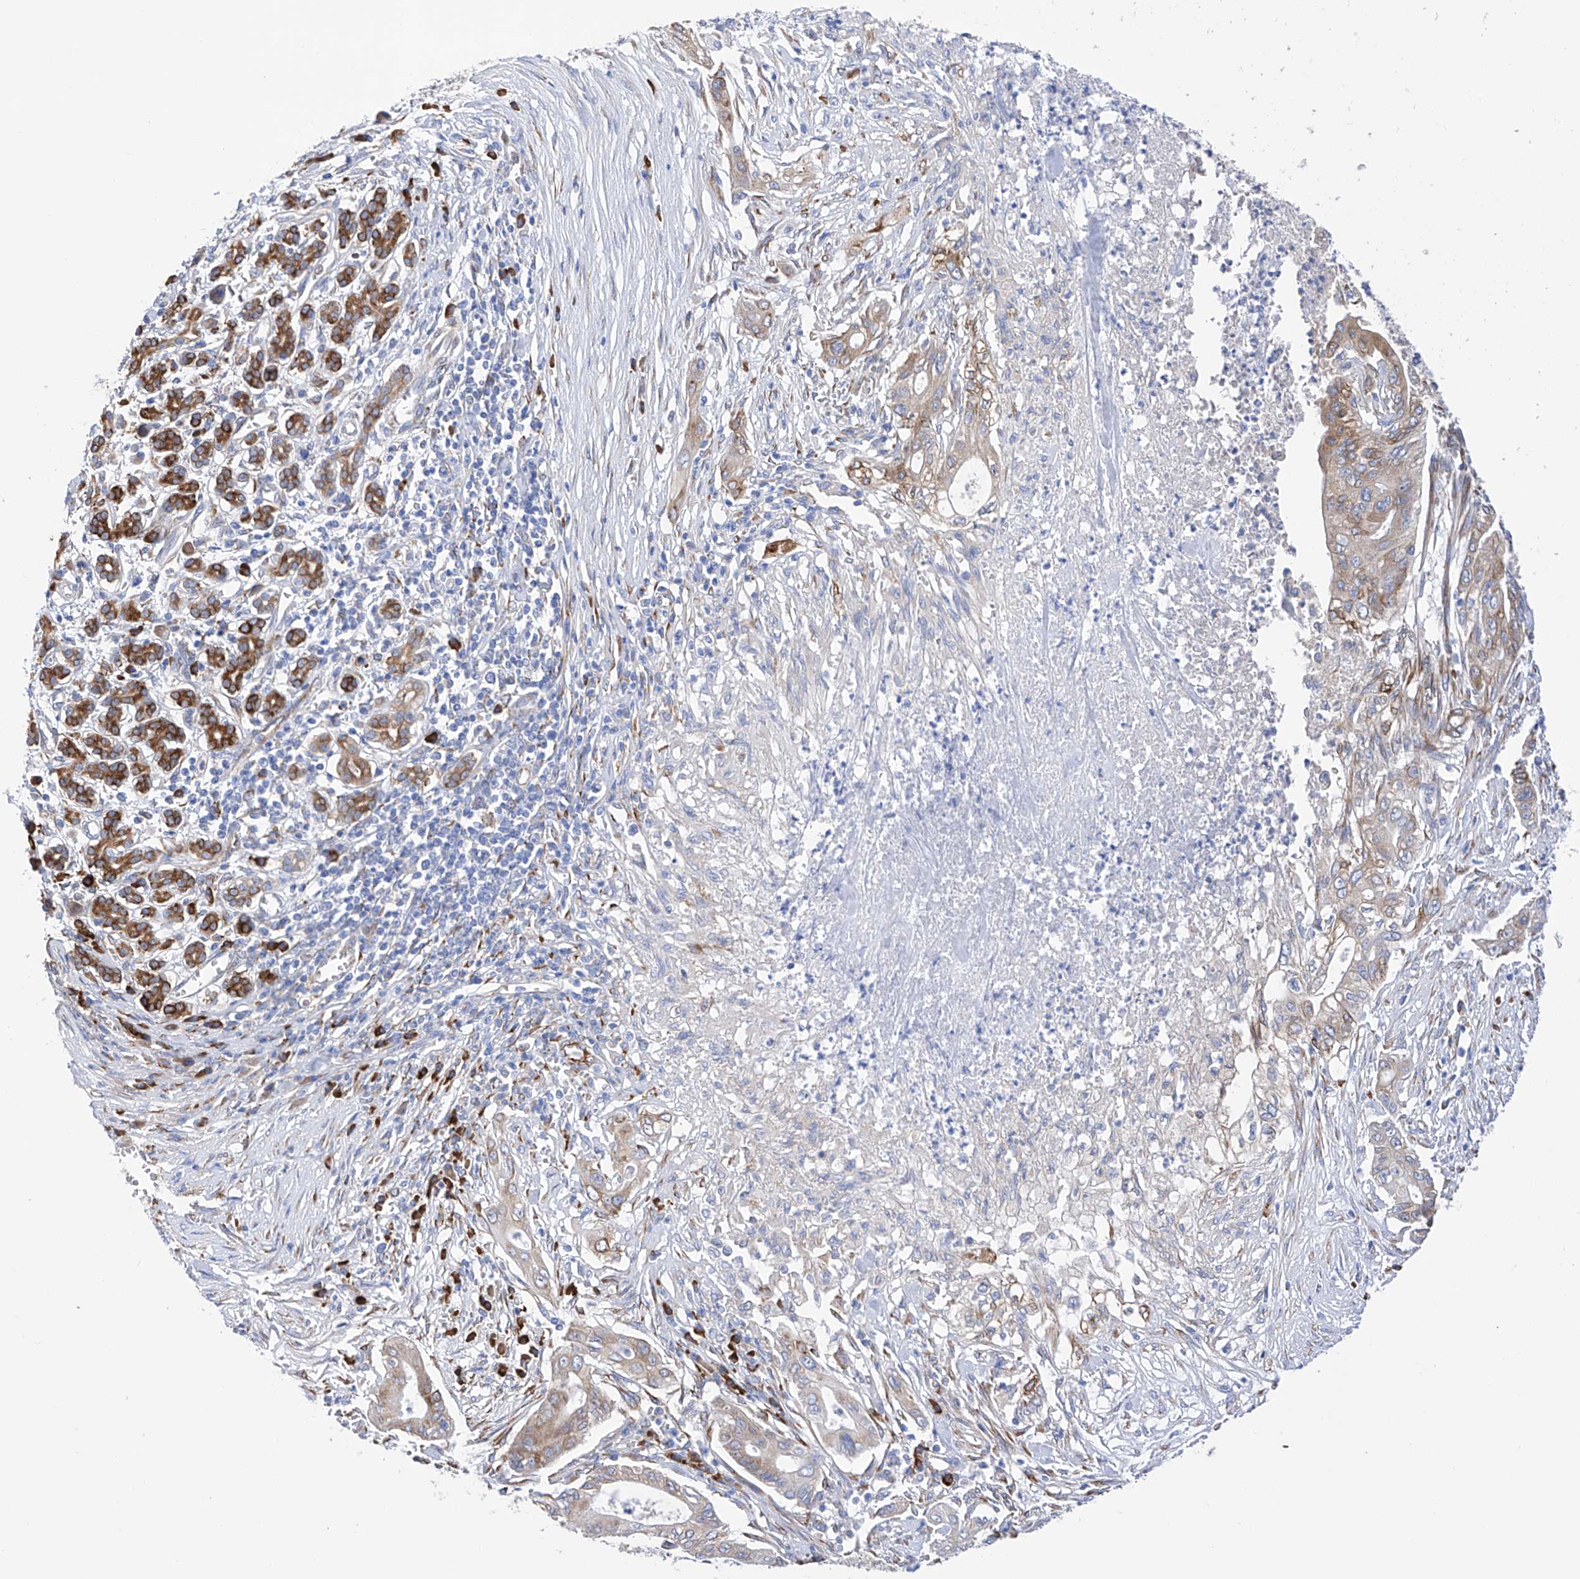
{"staining": {"intensity": "moderate", "quantity": "25%-75%", "location": "cytoplasmic/membranous"}, "tissue": "pancreatic cancer", "cell_type": "Tumor cells", "image_type": "cancer", "snomed": [{"axis": "morphology", "description": "Adenocarcinoma, NOS"}, {"axis": "topography", "description": "Pancreas"}], "caption": "Pancreatic adenocarcinoma stained for a protein exhibits moderate cytoplasmic/membranous positivity in tumor cells.", "gene": "PDIA5", "patient": {"sex": "male", "age": 58}}